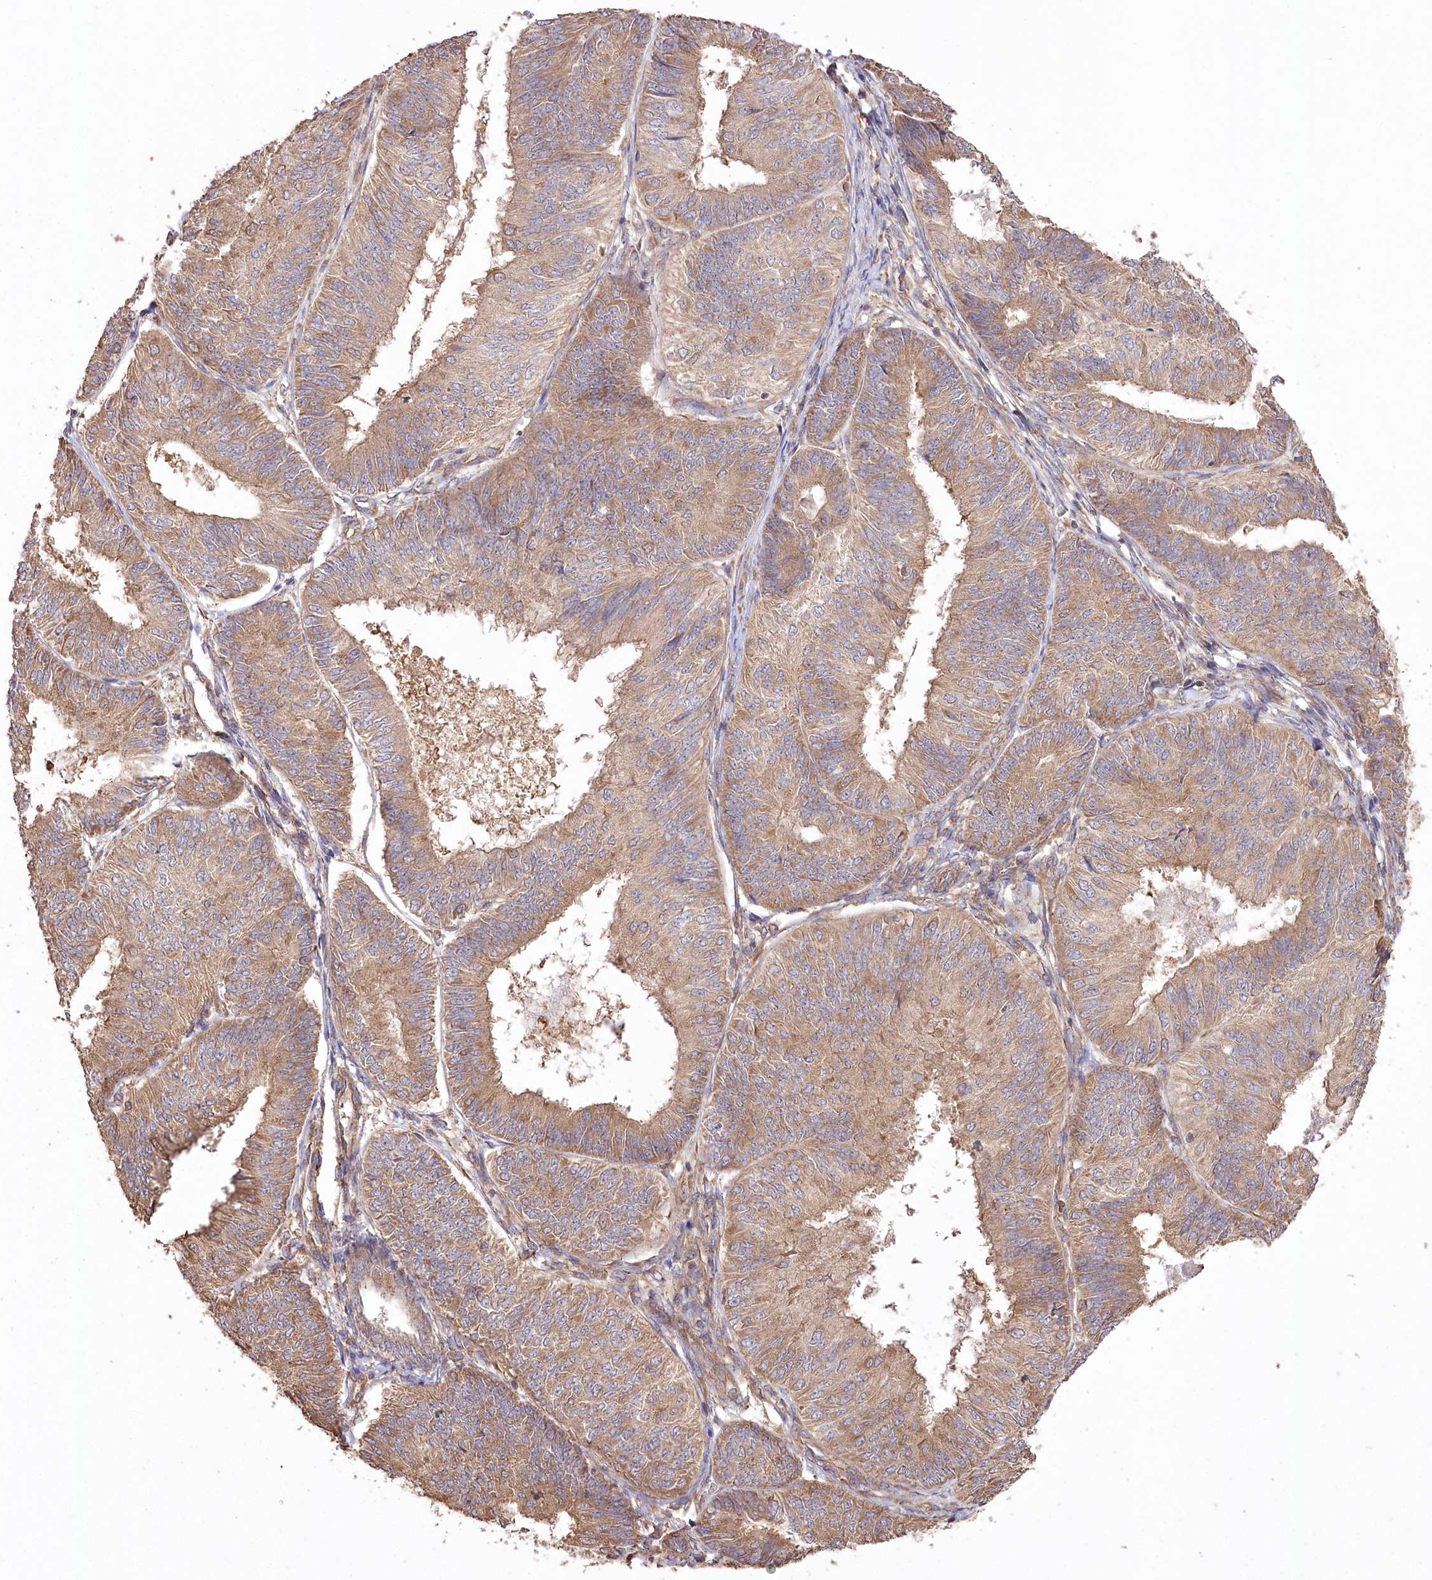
{"staining": {"intensity": "moderate", "quantity": ">75%", "location": "cytoplasmic/membranous"}, "tissue": "endometrial cancer", "cell_type": "Tumor cells", "image_type": "cancer", "snomed": [{"axis": "morphology", "description": "Adenocarcinoma, NOS"}, {"axis": "topography", "description": "Endometrium"}], "caption": "The photomicrograph shows staining of endometrial cancer (adenocarcinoma), revealing moderate cytoplasmic/membranous protein staining (brown color) within tumor cells.", "gene": "PRSS53", "patient": {"sex": "female", "age": 58}}